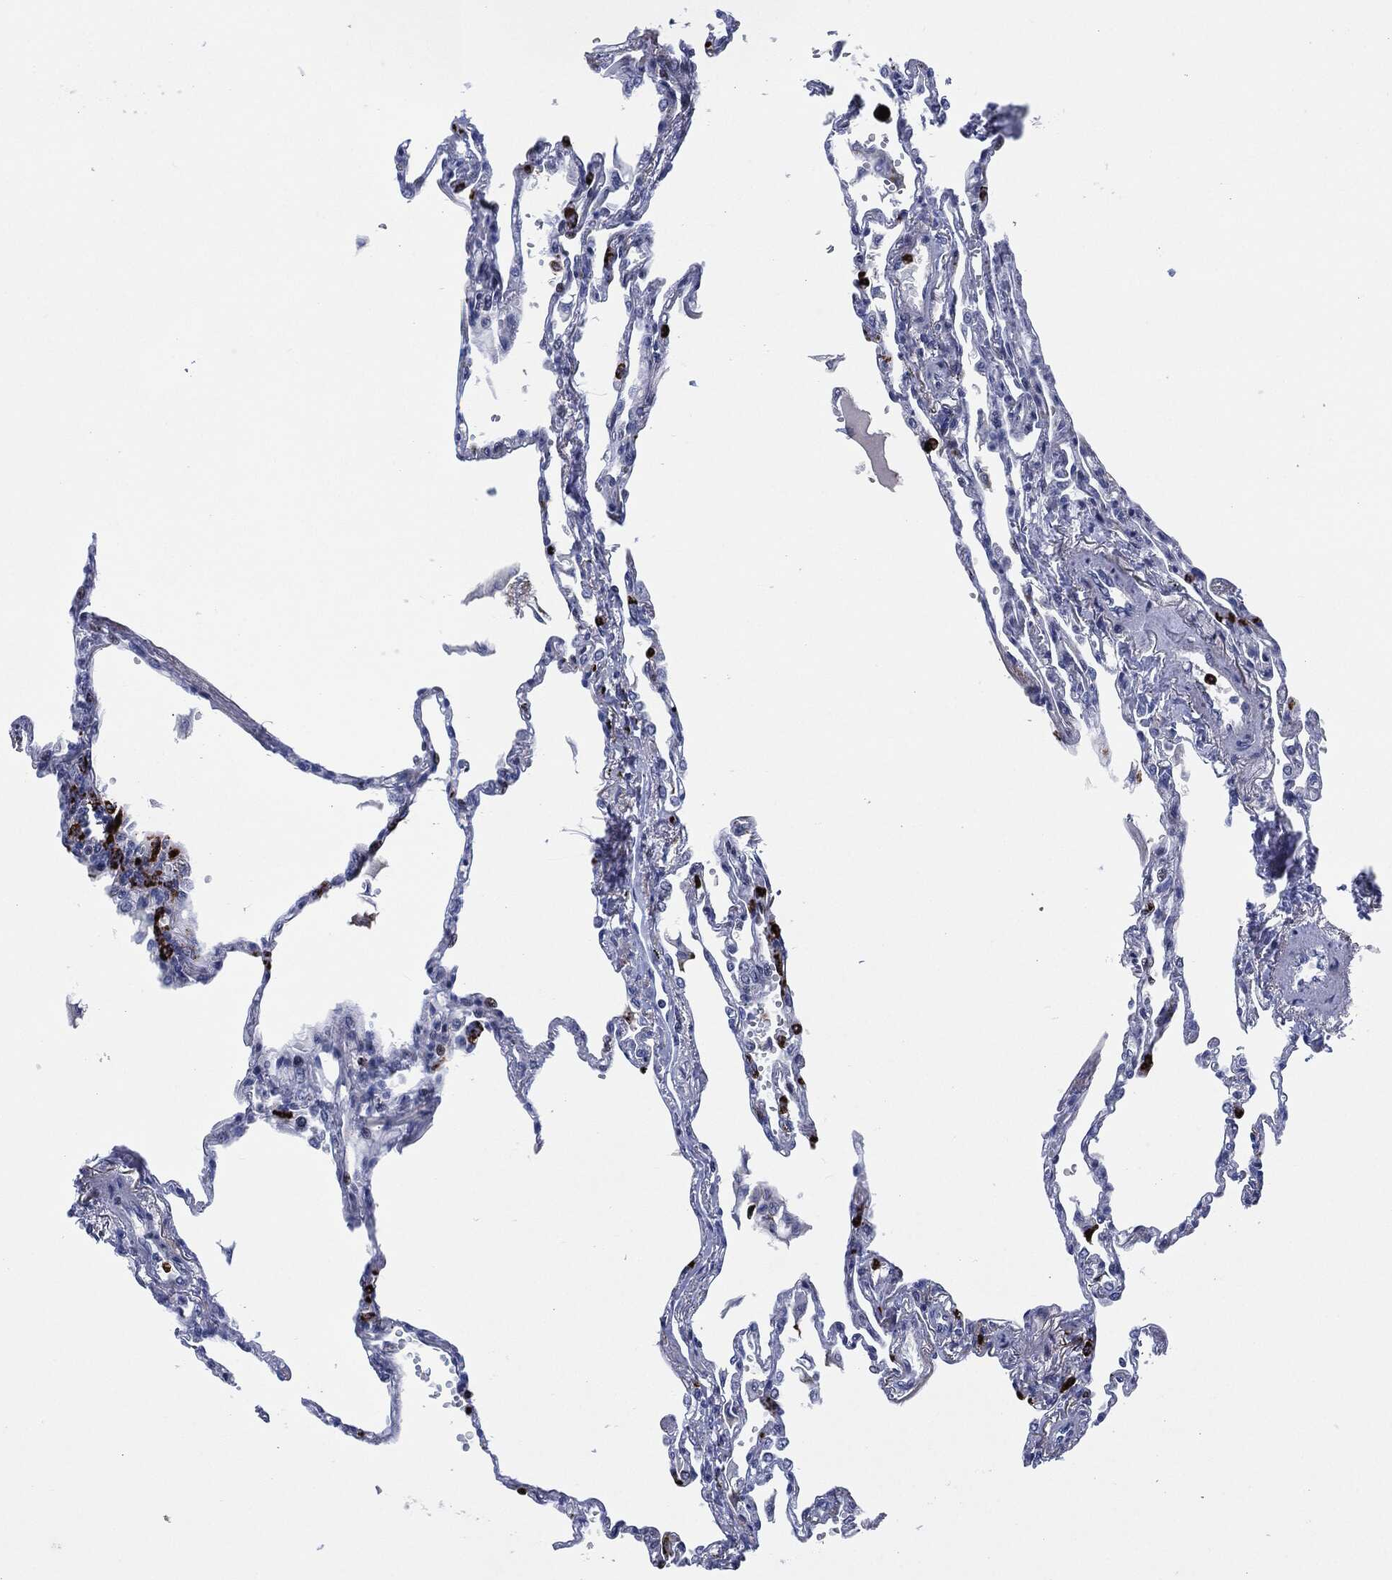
{"staining": {"intensity": "negative", "quantity": "none", "location": "none"}, "tissue": "lung", "cell_type": "Alveolar cells", "image_type": "normal", "snomed": [{"axis": "morphology", "description": "Normal tissue, NOS"}, {"axis": "topography", "description": "Lung"}], "caption": "A micrograph of lung stained for a protein reveals no brown staining in alveolar cells.", "gene": "MPO", "patient": {"sex": "male", "age": 78}}